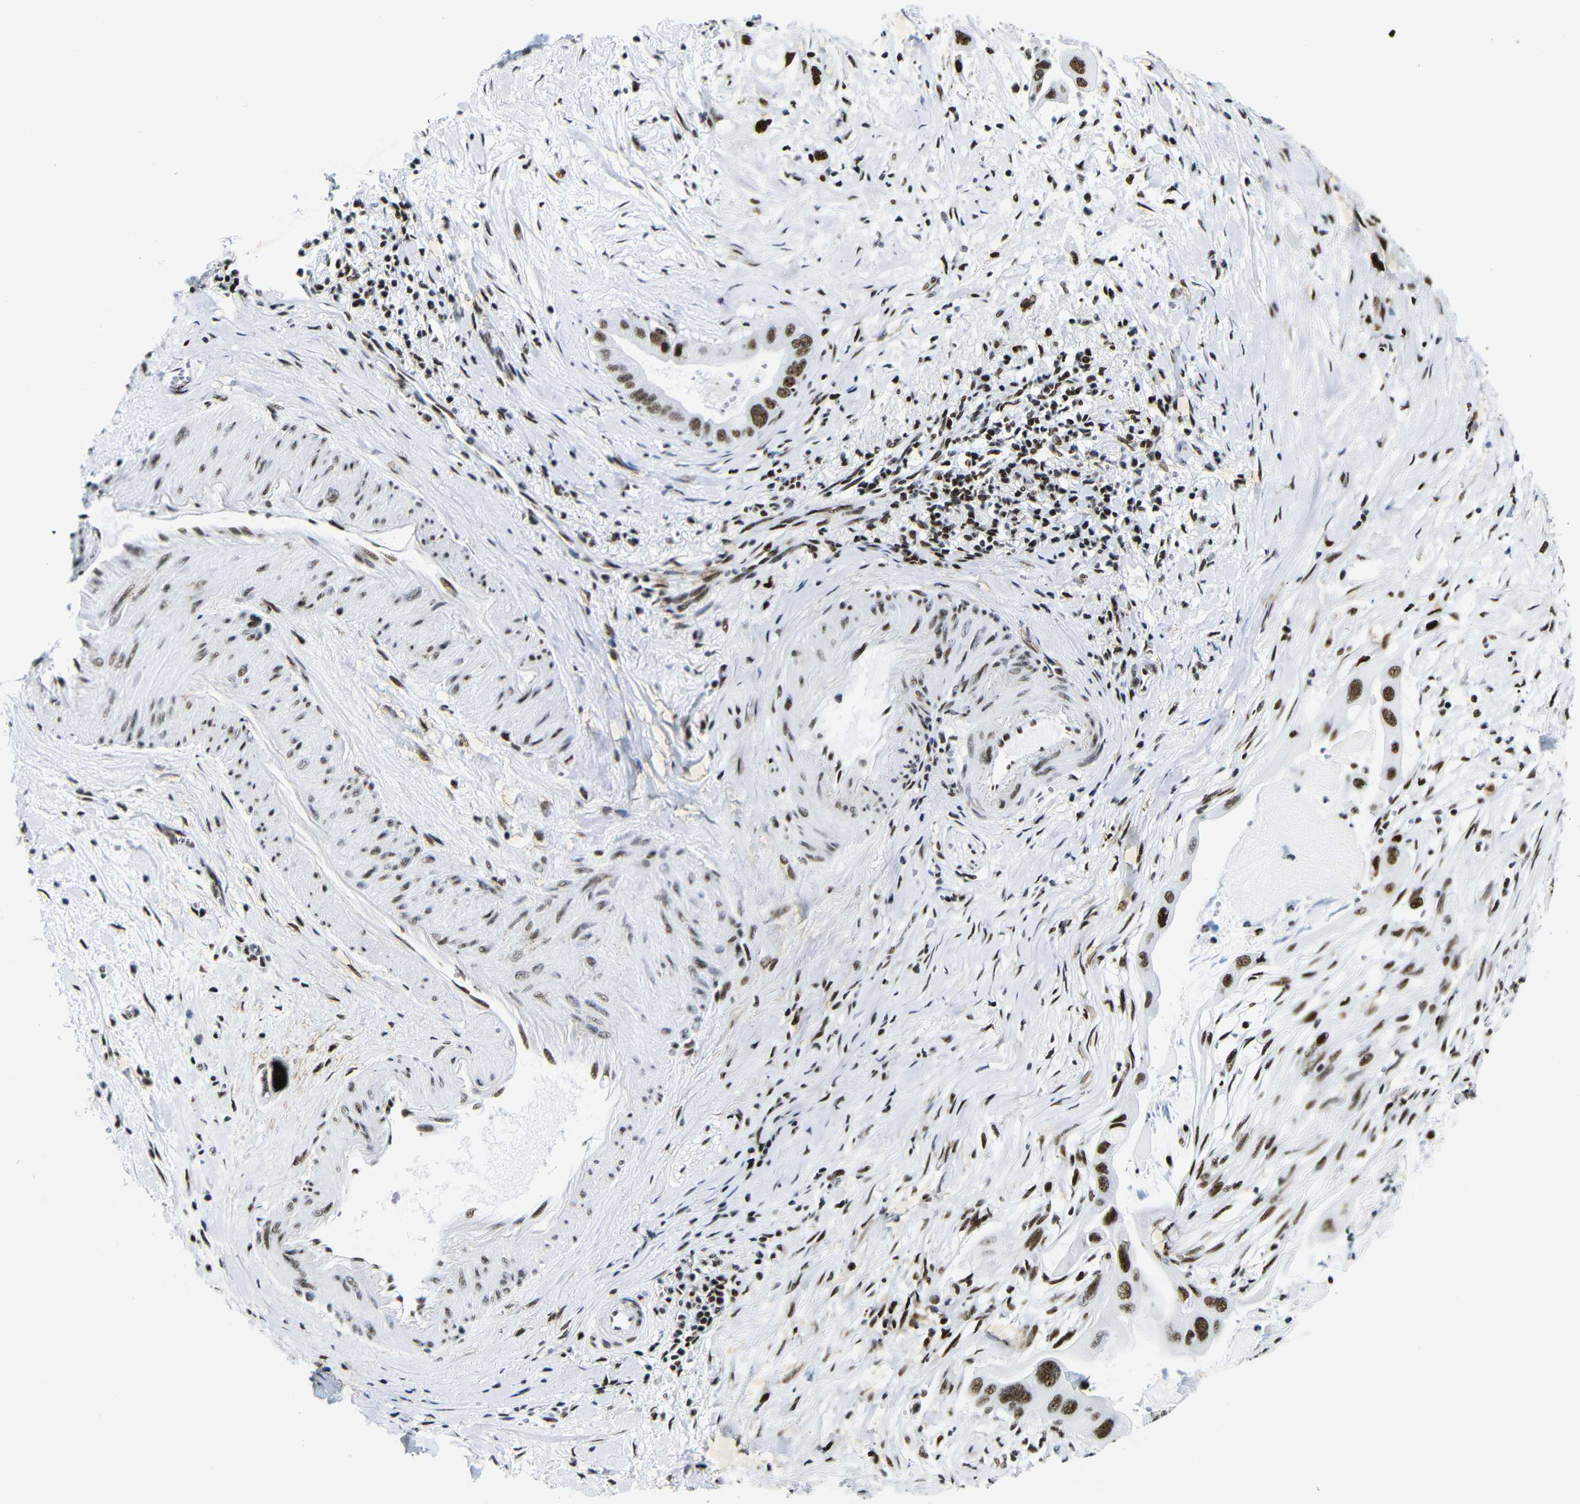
{"staining": {"intensity": "strong", "quantity": ">75%", "location": "nuclear"}, "tissue": "pancreatic cancer", "cell_type": "Tumor cells", "image_type": "cancer", "snomed": [{"axis": "morphology", "description": "Adenocarcinoma, NOS"}, {"axis": "topography", "description": "Pancreas"}], "caption": "IHC of pancreatic adenocarcinoma shows high levels of strong nuclear staining in approximately >75% of tumor cells. The protein of interest is stained brown, and the nuclei are stained in blue (DAB (3,3'-diaminobenzidine) IHC with brightfield microscopy, high magnification).", "gene": "SRSF1", "patient": {"sex": "male", "age": 55}}